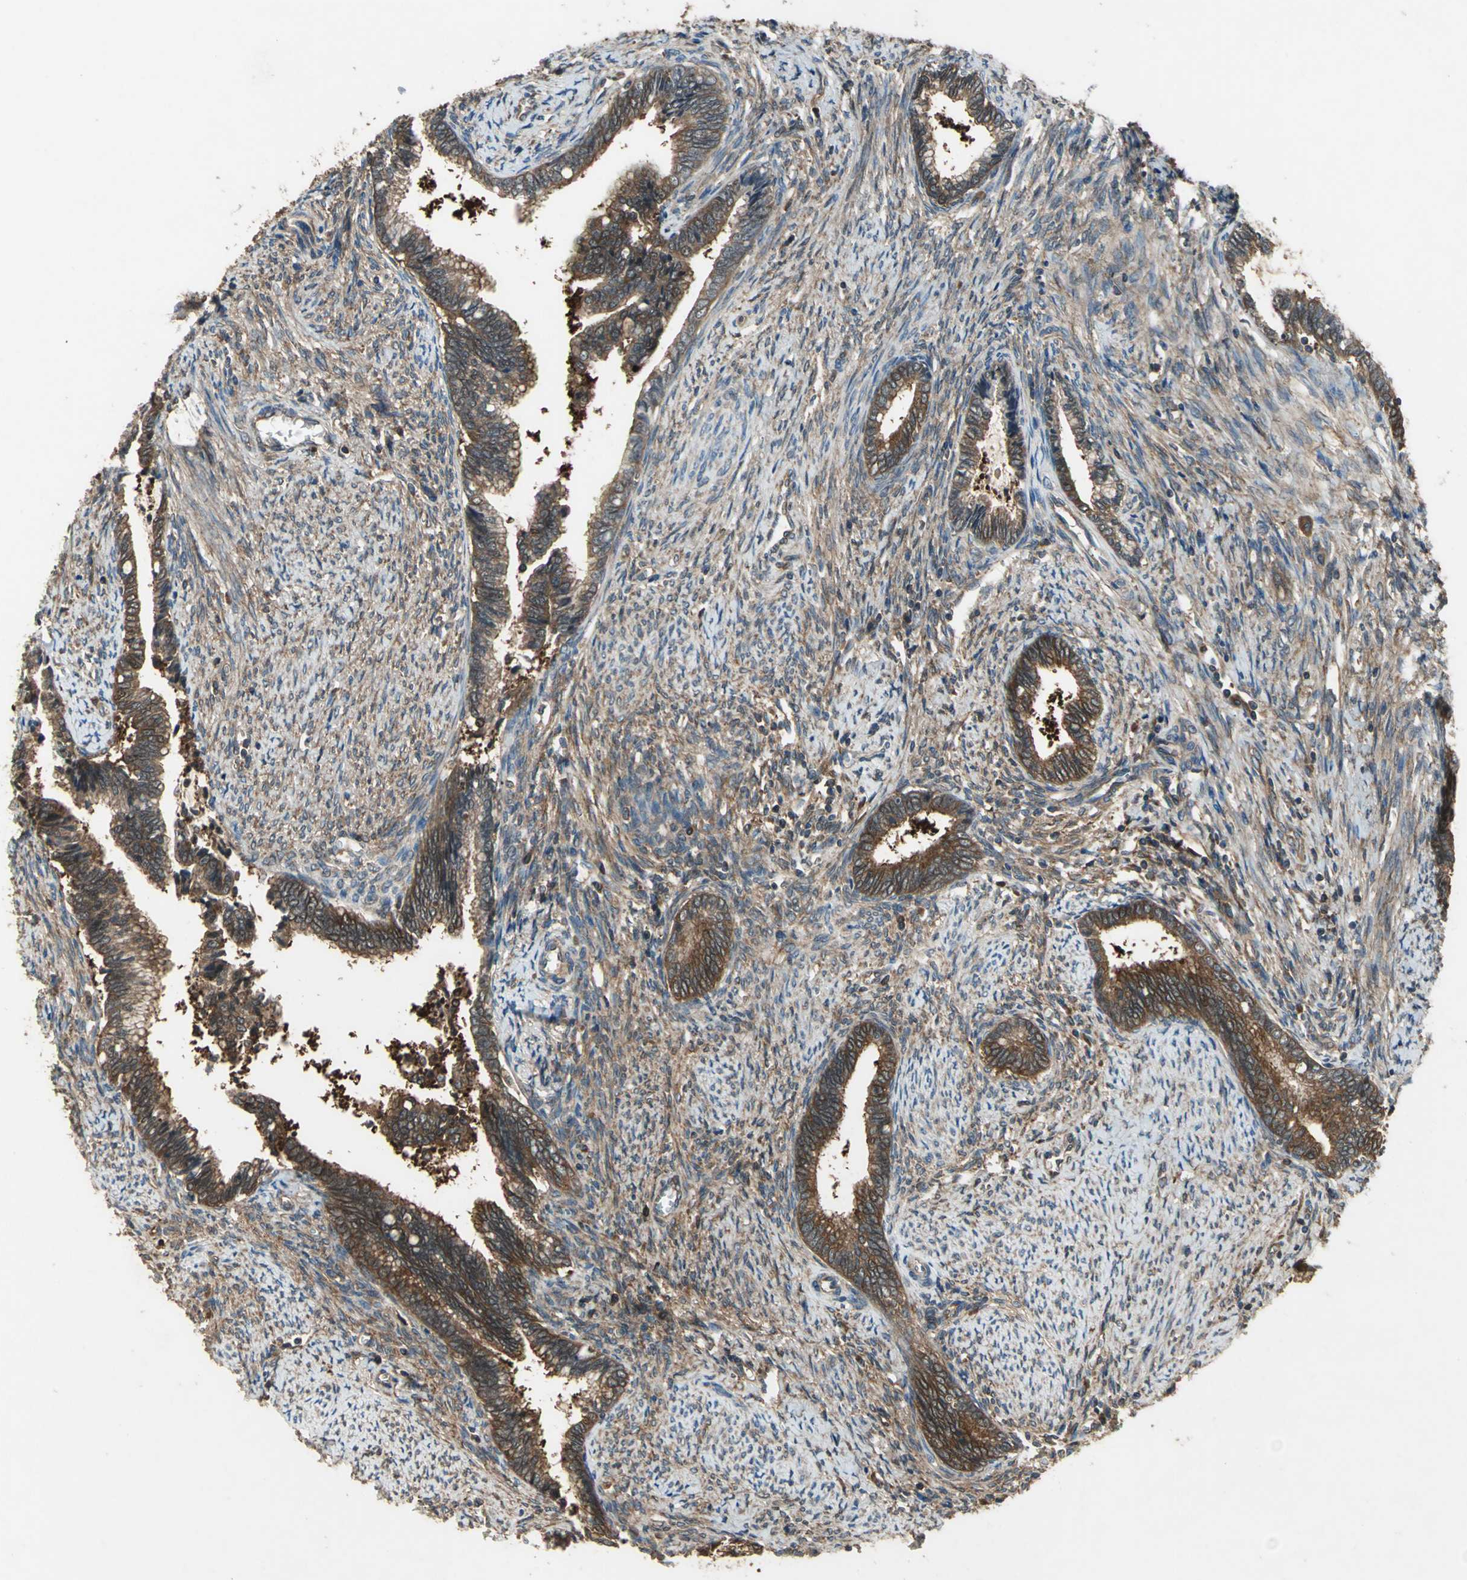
{"staining": {"intensity": "strong", "quantity": ">75%", "location": "cytoplasmic/membranous"}, "tissue": "cervical cancer", "cell_type": "Tumor cells", "image_type": "cancer", "snomed": [{"axis": "morphology", "description": "Adenocarcinoma, NOS"}, {"axis": "topography", "description": "Cervix"}], "caption": "The micrograph shows a brown stain indicating the presence of a protein in the cytoplasmic/membranous of tumor cells in adenocarcinoma (cervical).", "gene": "CAPN1", "patient": {"sex": "female", "age": 44}}